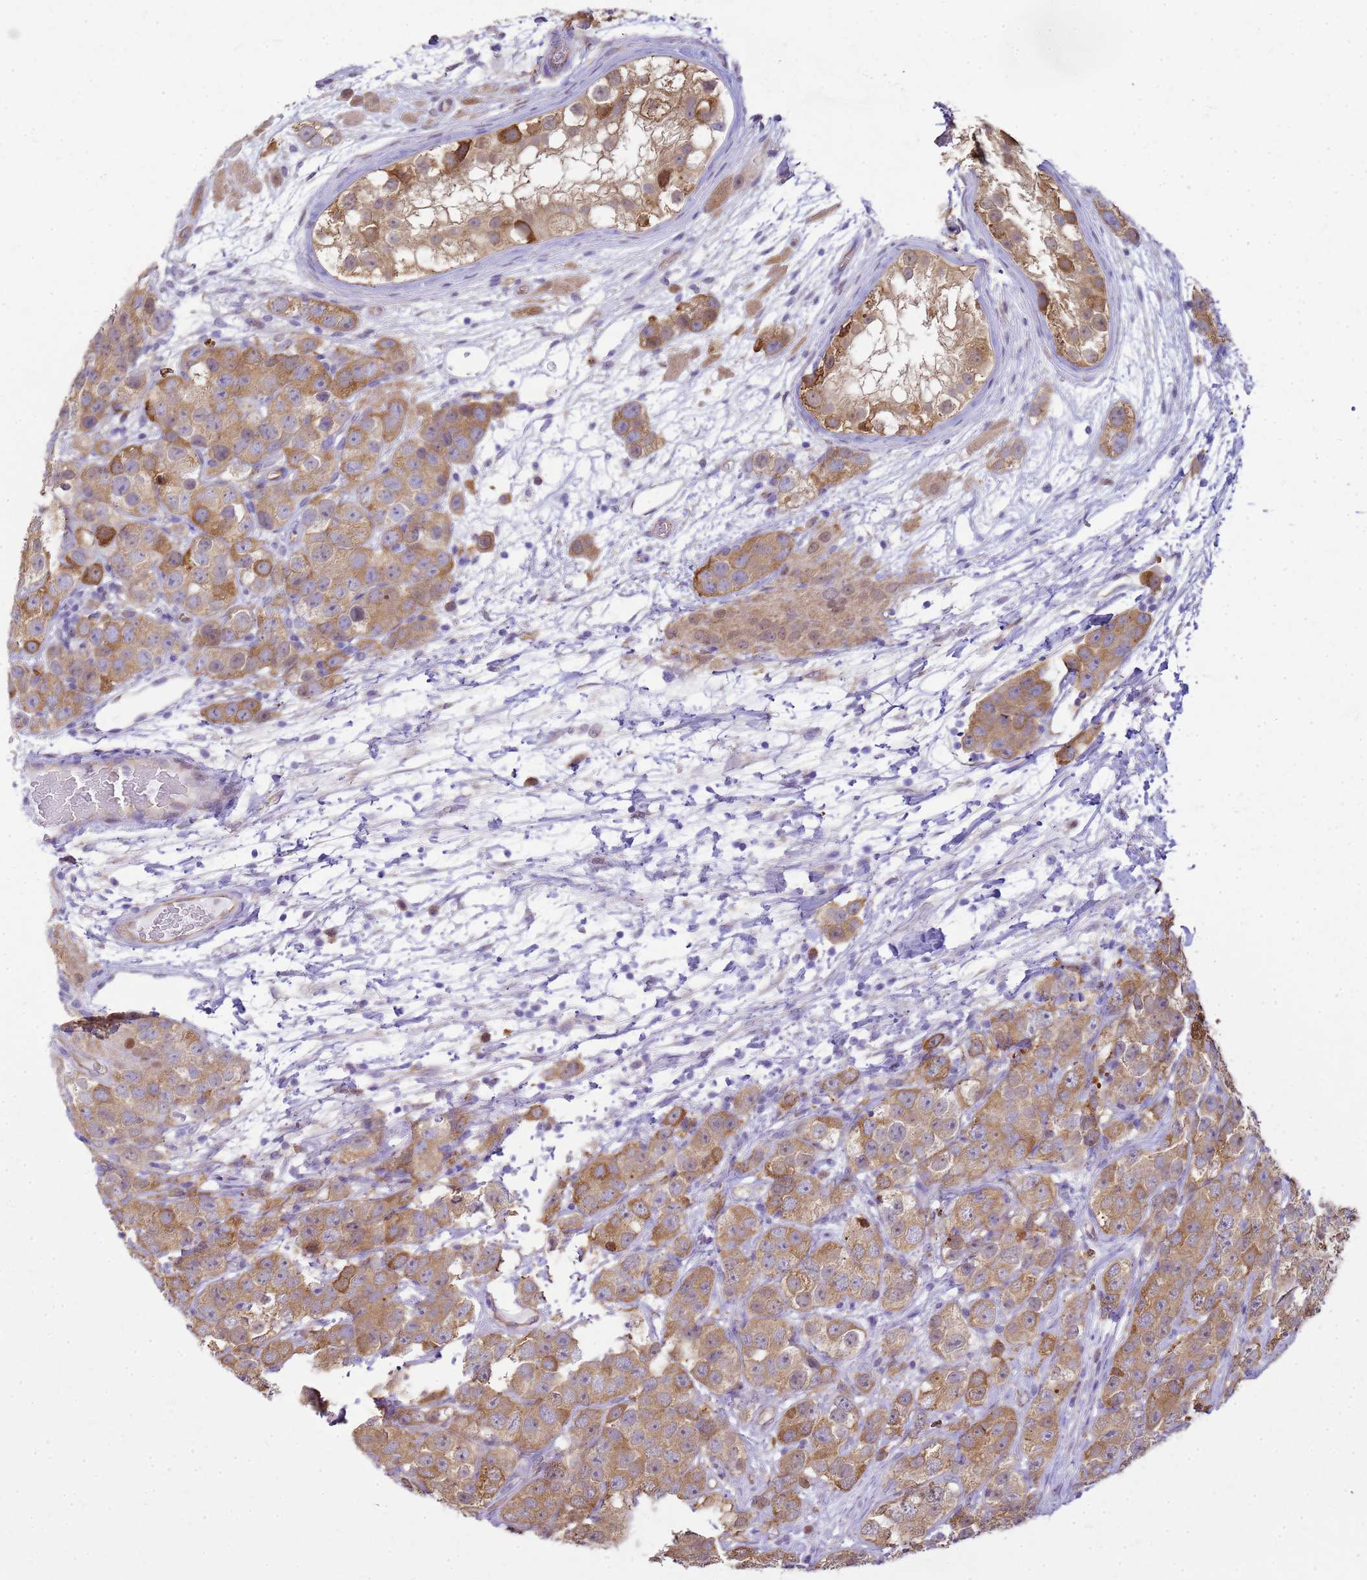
{"staining": {"intensity": "moderate", "quantity": ">75%", "location": "cytoplasmic/membranous"}, "tissue": "testis cancer", "cell_type": "Tumor cells", "image_type": "cancer", "snomed": [{"axis": "morphology", "description": "Seminoma, NOS"}, {"axis": "topography", "description": "Testis"}], "caption": "IHC (DAB) staining of human testis seminoma shows moderate cytoplasmic/membranous protein expression in approximately >75% of tumor cells.", "gene": "YWHAE", "patient": {"sex": "male", "age": 28}}